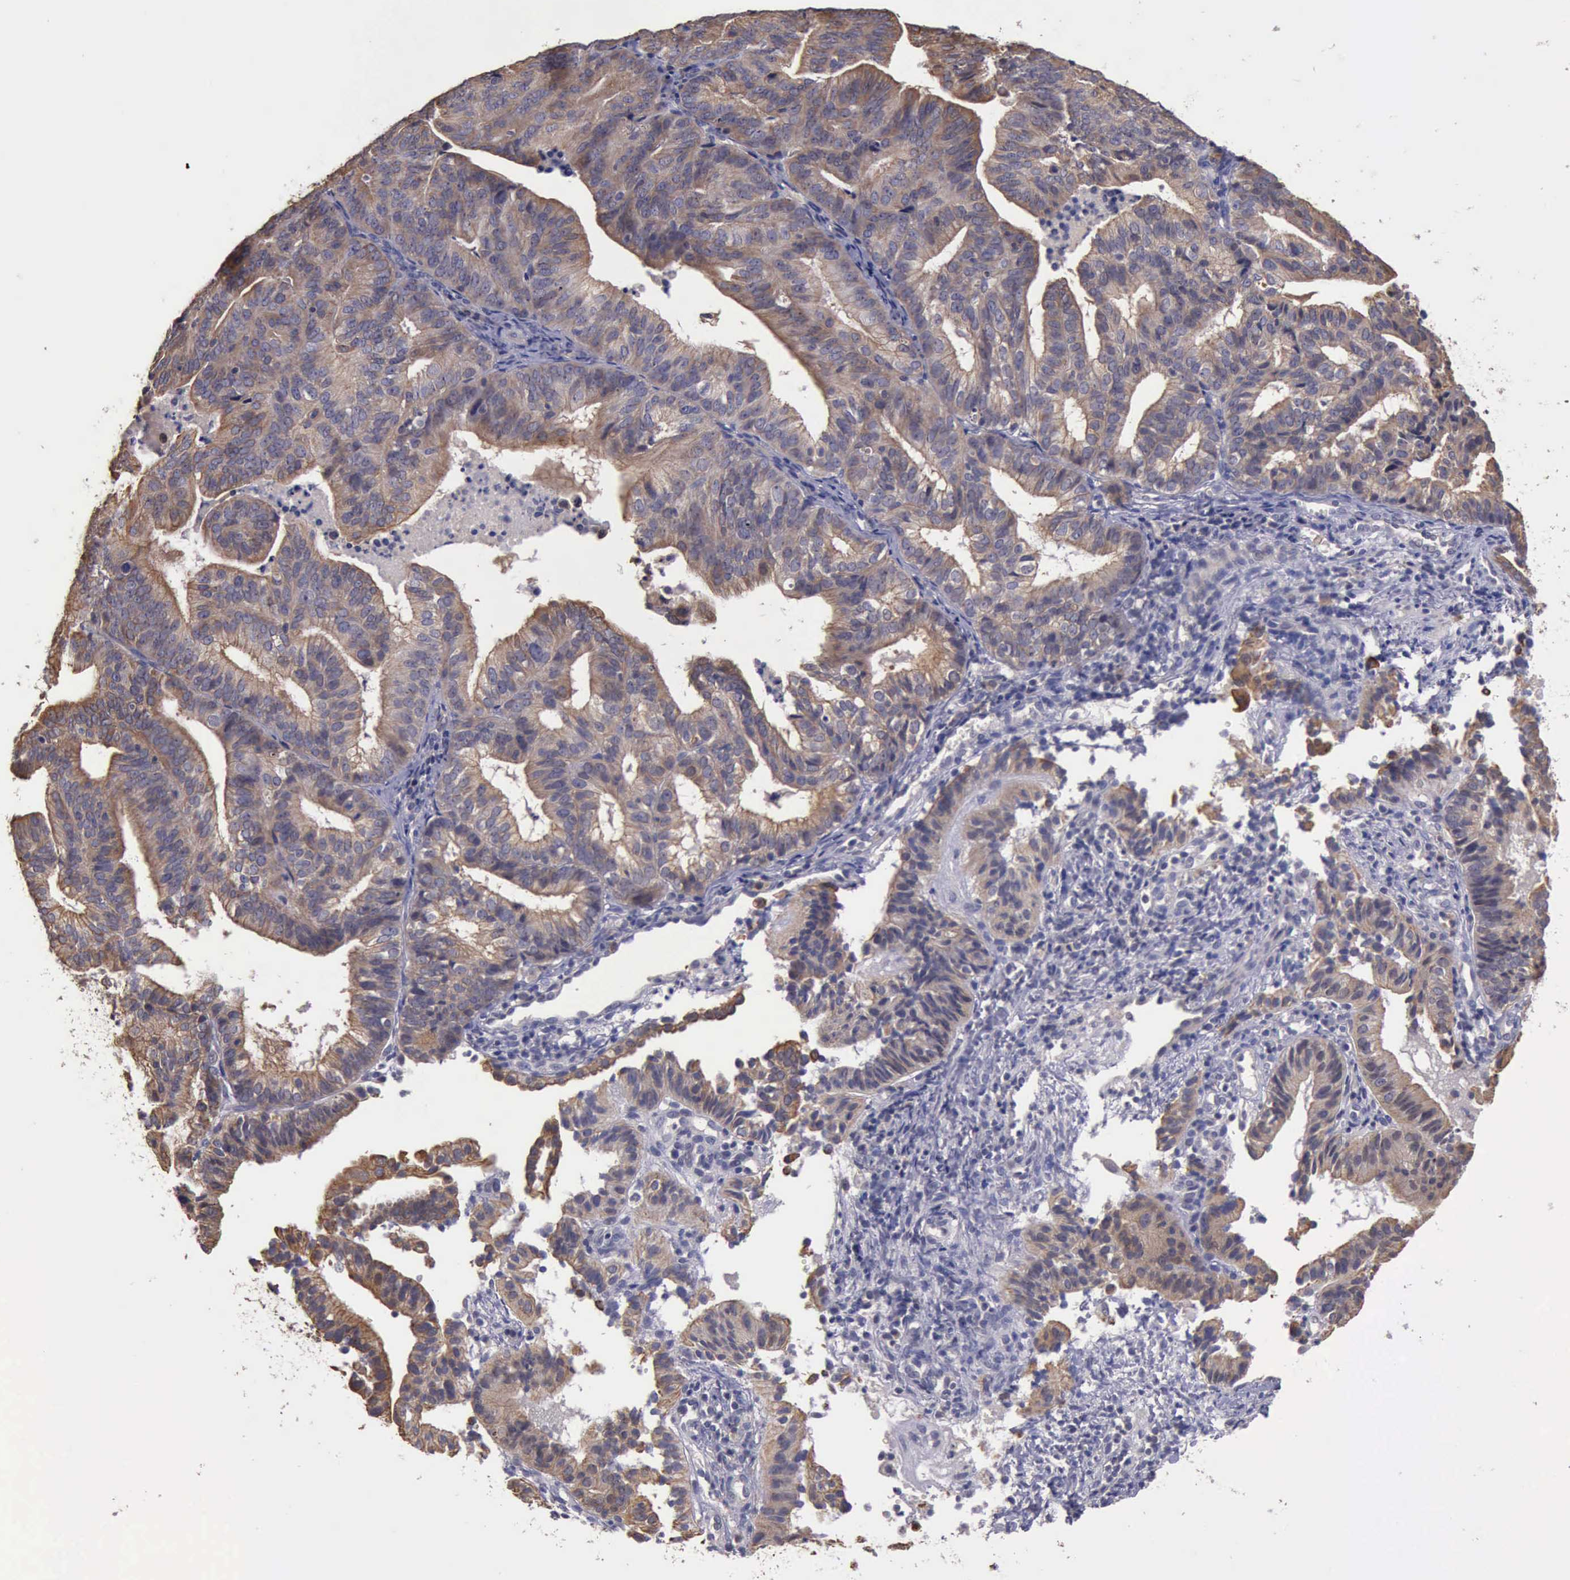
{"staining": {"intensity": "weak", "quantity": ">75%", "location": "cytoplasmic/membranous"}, "tissue": "cervical cancer", "cell_type": "Tumor cells", "image_type": "cancer", "snomed": [{"axis": "morphology", "description": "Adenocarcinoma, NOS"}, {"axis": "topography", "description": "Cervix"}], "caption": "Cervical cancer tissue reveals weak cytoplasmic/membranous staining in approximately >75% of tumor cells", "gene": "RAB39B", "patient": {"sex": "female", "age": 60}}